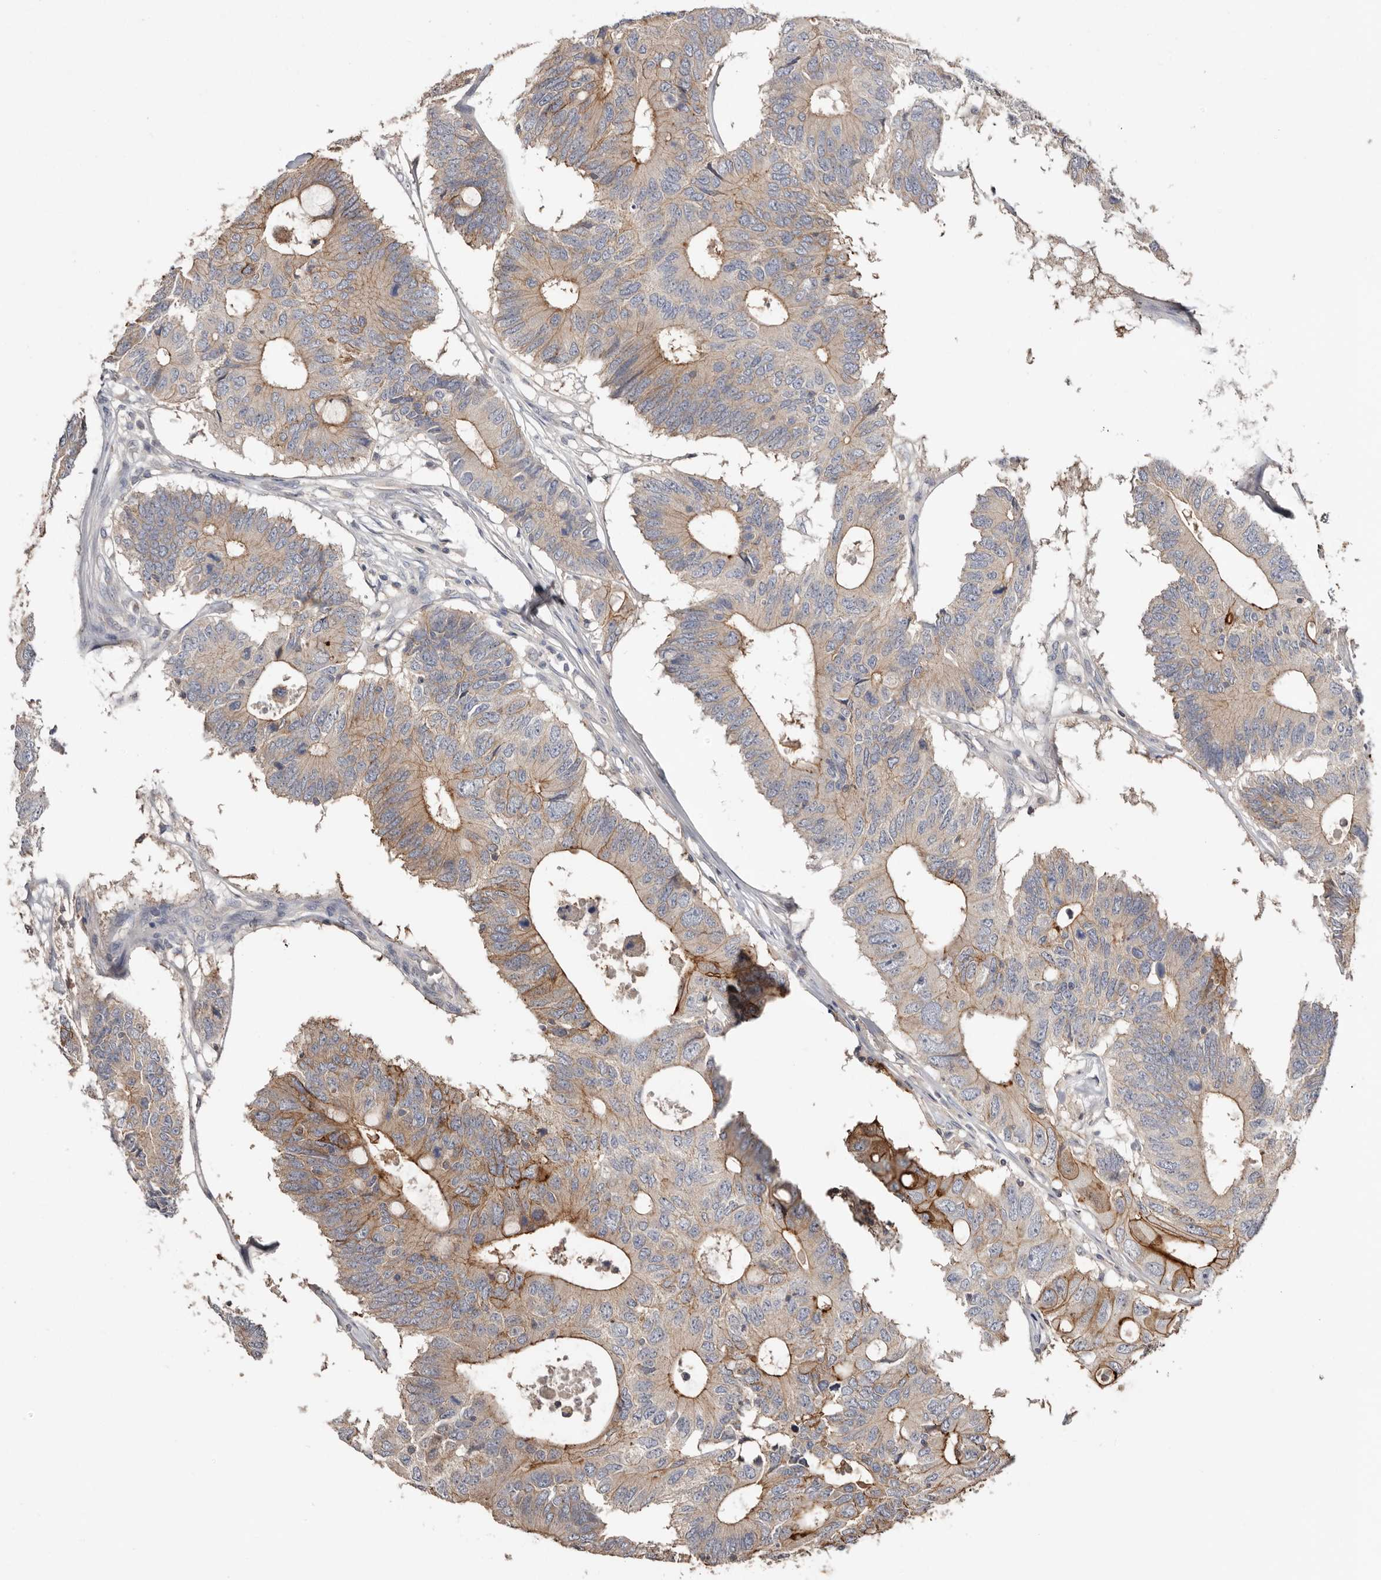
{"staining": {"intensity": "moderate", "quantity": ">75%", "location": "cytoplasmic/membranous"}, "tissue": "colorectal cancer", "cell_type": "Tumor cells", "image_type": "cancer", "snomed": [{"axis": "morphology", "description": "Adenocarcinoma, NOS"}, {"axis": "topography", "description": "Colon"}], "caption": "Immunohistochemical staining of colorectal cancer (adenocarcinoma) displays medium levels of moderate cytoplasmic/membranous protein expression in about >75% of tumor cells. Using DAB (3,3'-diaminobenzidine) (brown) and hematoxylin (blue) stains, captured at high magnification using brightfield microscopy.", "gene": "S100A14", "patient": {"sex": "male", "age": 71}}